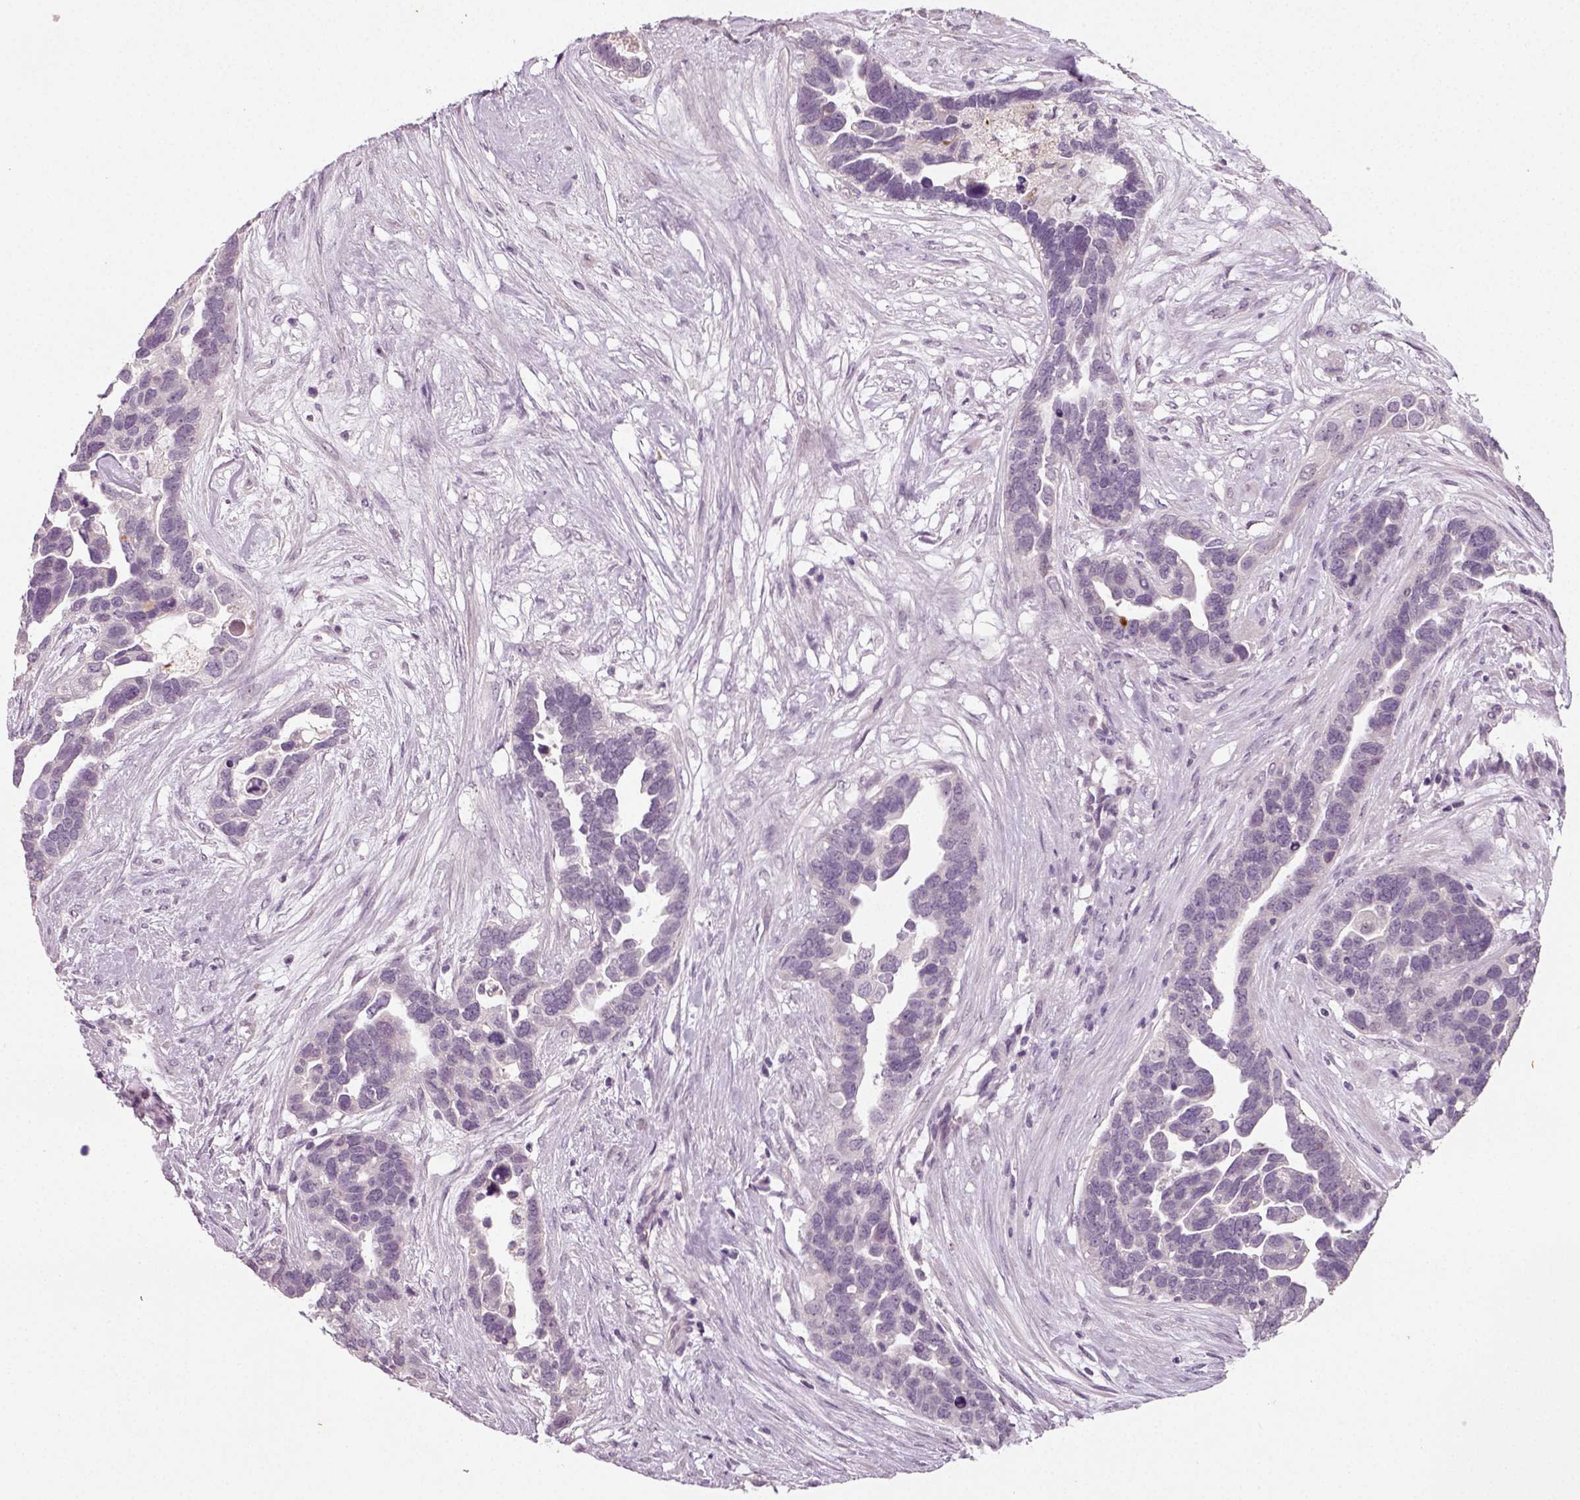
{"staining": {"intensity": "negative", "quantity": "none", "location": "none"}, "tissue": "ovarian cancer", "cell_type": "Tumor cells", "image_type": "cancer", "snomed": [{"axis": "morphology", "description": "Cystadenocarcinoma, serous, NOS"}, {"axis": "topography", "description": "Ovary"}], "caption": "Tumor cells show no significant protein positivity in ovarian cancer. (DAB (3,3'-diaminobenzidine) immunohistochemistry (IHC), high magnification).", "gene": "SYNGAP1", "patient": {"sex": "female", "age": 54}}